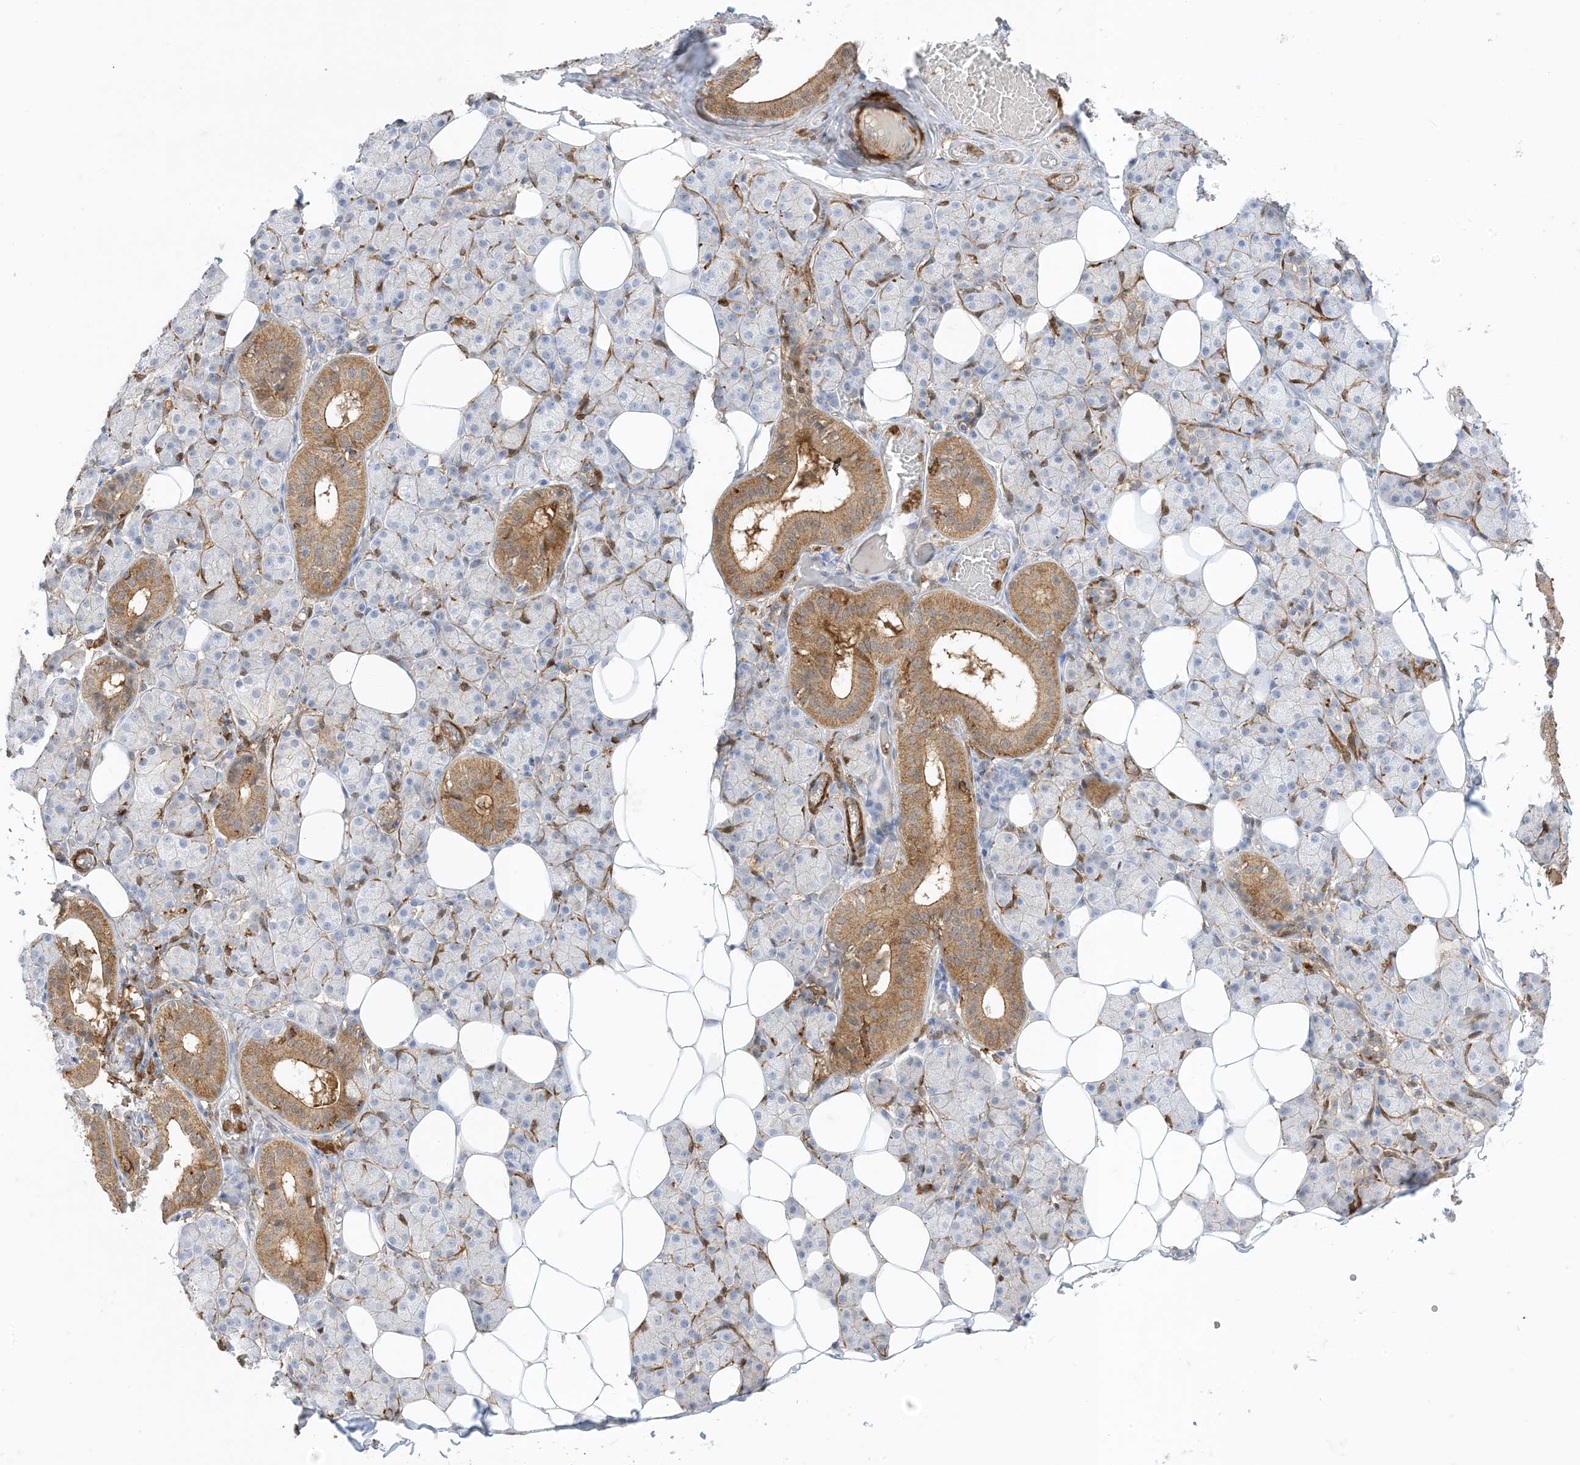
{"staining": {"intensity": "moderate", "quantity": "25%-75%", "location": "cytoplasmic/membranous"}, "tissue": "salivary gland", "cell_type": "Glandular cells", "image_type": "normal", "snomed": [{"axis": "morphology", "description": "Normal tissue, NOS"}, {"axis": "topography", "description": "Salivary gland"}], "caption": "Immunohistochemistry (IHC) staining of unremarkable salivary gland, which demonstrates medium levels of moderate cytoplasmic/membranous positivity in approximately 25%-75% of glandular cells indicating moderate cytoplasmic/membranous protein positivity. The staining was performed using DAB (brown) for protein detection and nuclei were counterstained in hematoxylin (blue).", "gene": "GSN", "patient": {"sex": "female", "age": 33}}